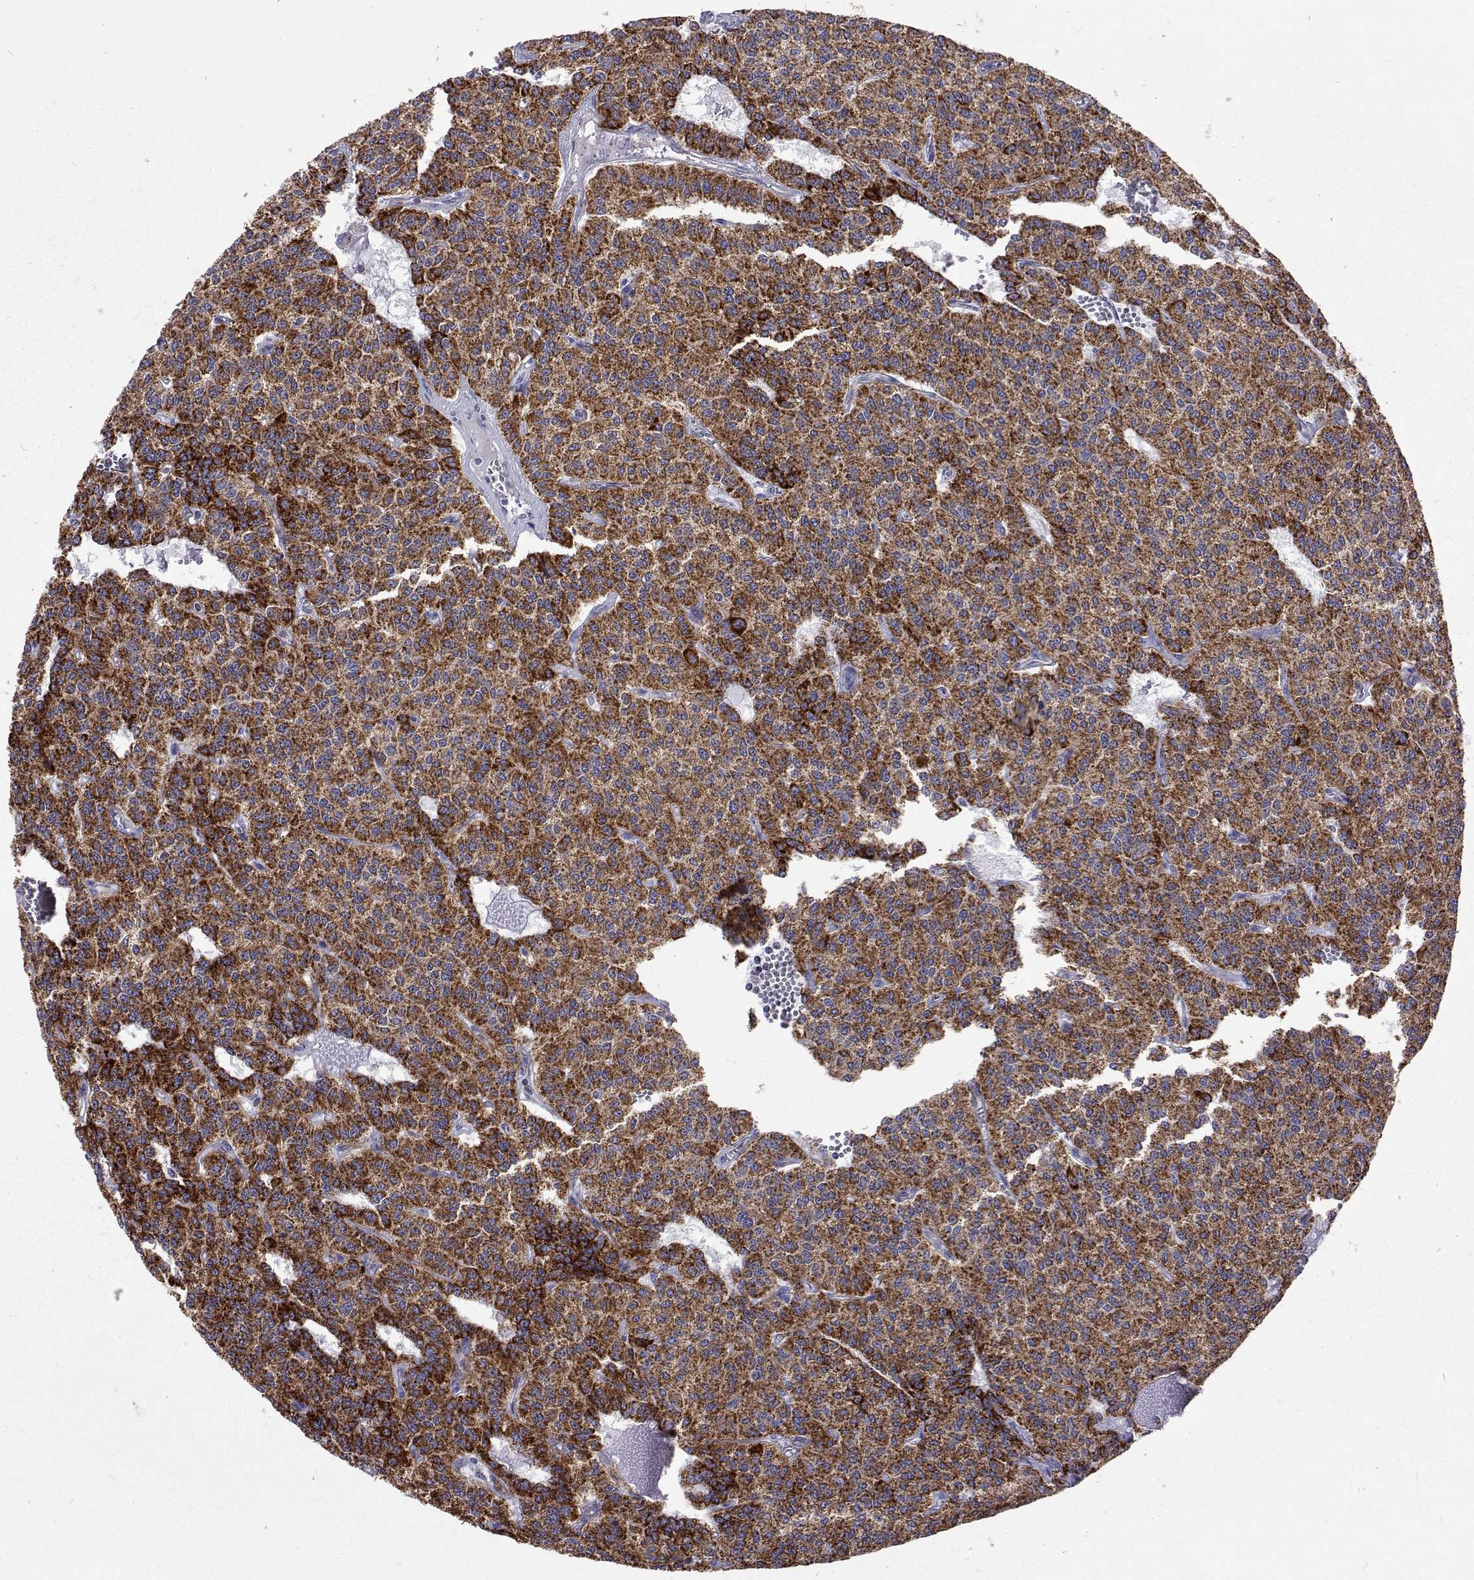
{"staining": {"intensity": "strong", "quantity": ">75%", "location": "cytoplasmic/membranous"}, "tissue": "carcinoid", "cell_type": "Tumor cells", "image_type": "cancer", "snomed": [{"axis": "morphology", "description": "Carcinoid, malignant, NOS"}, {"axis": "topography", "description": "Lung"}], "caption": "Carcinoid (malignant) stained with DAB (3,3'-diaminobenzidine) immunohistochemistry (IHC) reveals high levels of strong cytoplasmic/membranous expression in about >75% of tumor cells. (DAB IHC, brown staining for protein, blue staining for nuclei).", "gene": "MCCC2", "patient": {"sex": "female", "age": 71}}